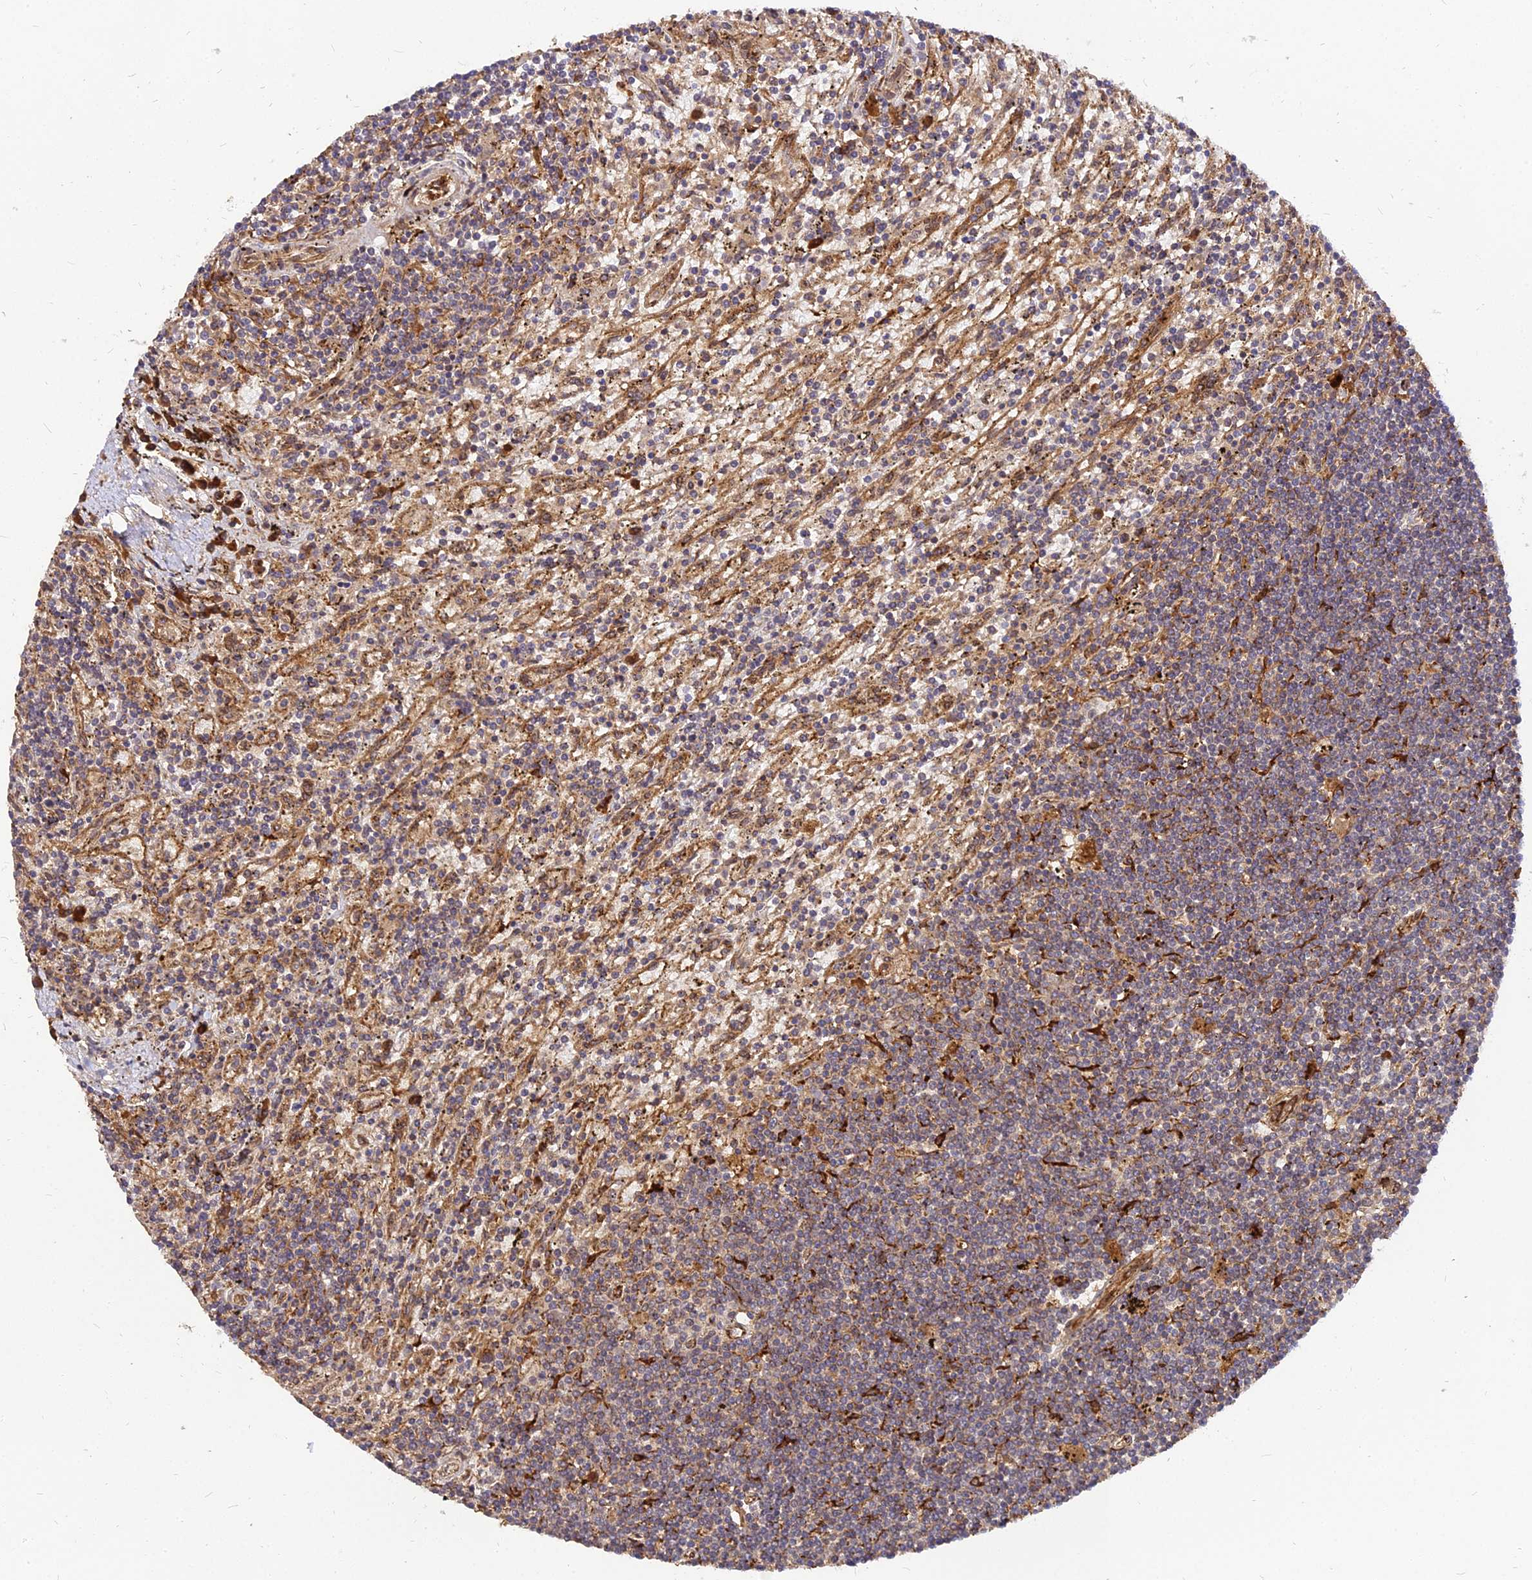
{"staining": {"intensity": "weak", "quantity": ">75%", "location": "cytoplasmic/membranous"}, "tissue": "lymphoma", "cell_type": "Tumor cells", "image_type": "cancer", "snomed": [{"axis": "morphology", "description": "Malignant lymphoma, non-Hodgkin's type, Low grade"}, {"axis": "topography", "description": "Spleen"}], "caption": "Low-grade malignant lymphoma, non-Hodgkin's type stained with a brown dye demonstrates weak cytoplasmic/membranous positive staining in approximately >75% of tumor cells.", "gene": "PDE4D", "patient": {"sex": "male", "age": 76}}